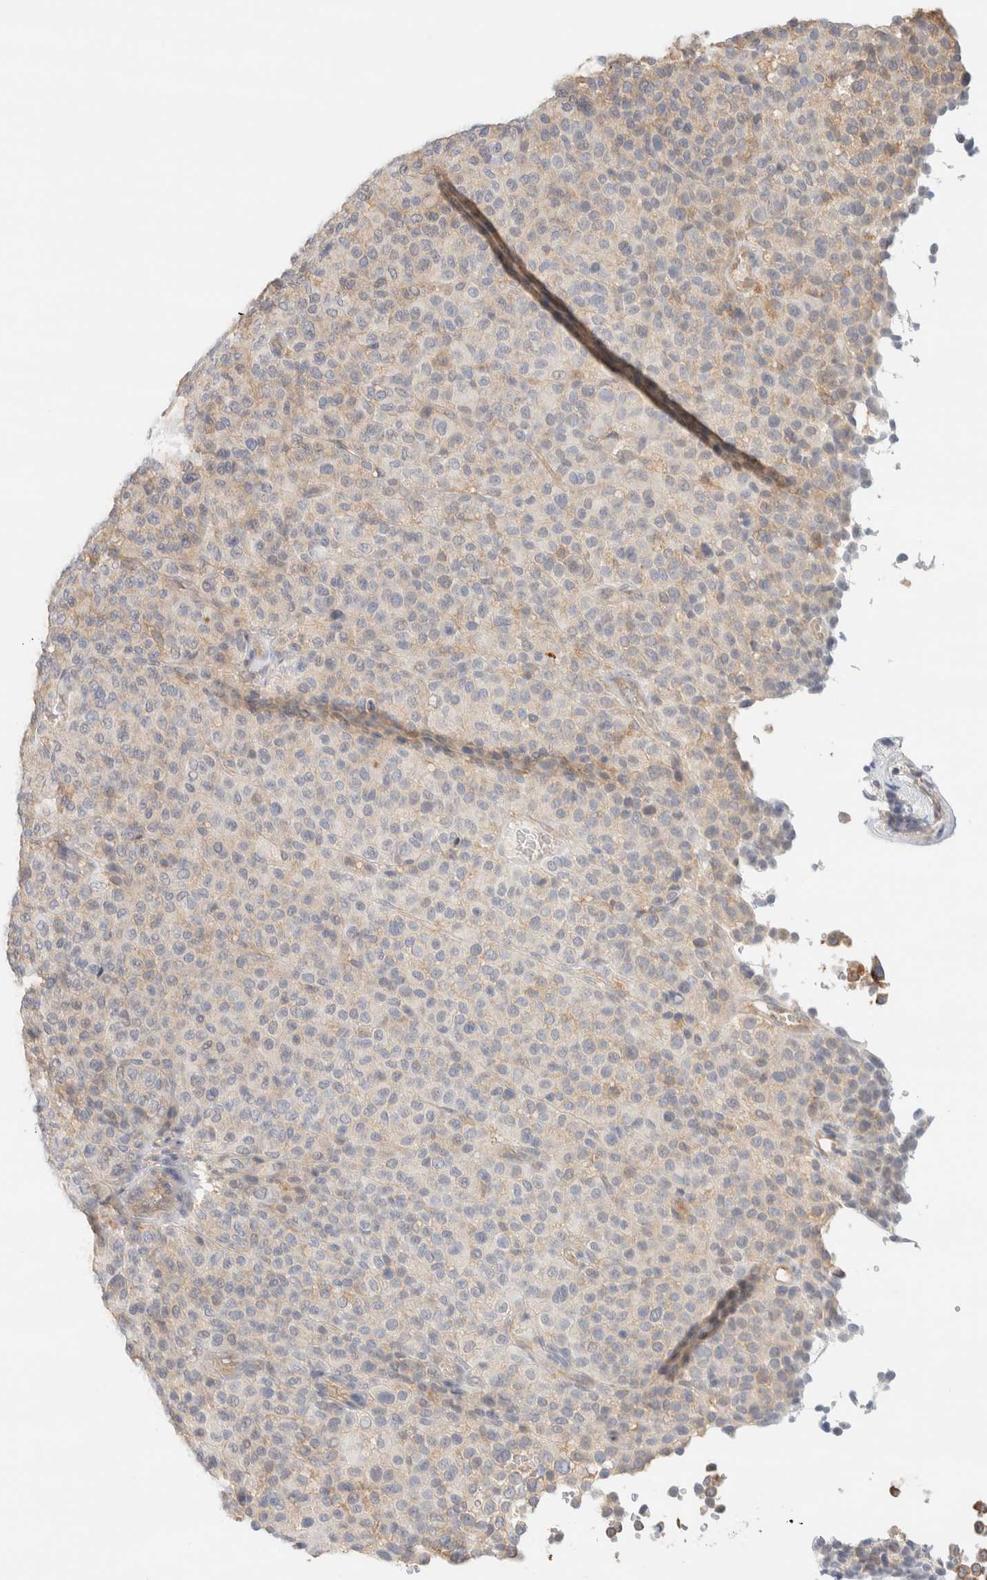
{"staining": {"intensity": "weak", "quantity": "<25%", "location": "cytoplasmic/membranous"}, "tissue": "melanoma", "cell_type": "Tumor cells", "image_type": "cancer", "snomed": [{"axis": "morphology", "description": "Malignant melanoma, Metastatic site"}, {"axis": "topography", "description": "Pancreas"}], "caption": "Tumor cells show no significant expression in malignant melanoma (metastatic site).", "gene": "TBC1D8B", "patient": {"sex": "female", "age": 30}}